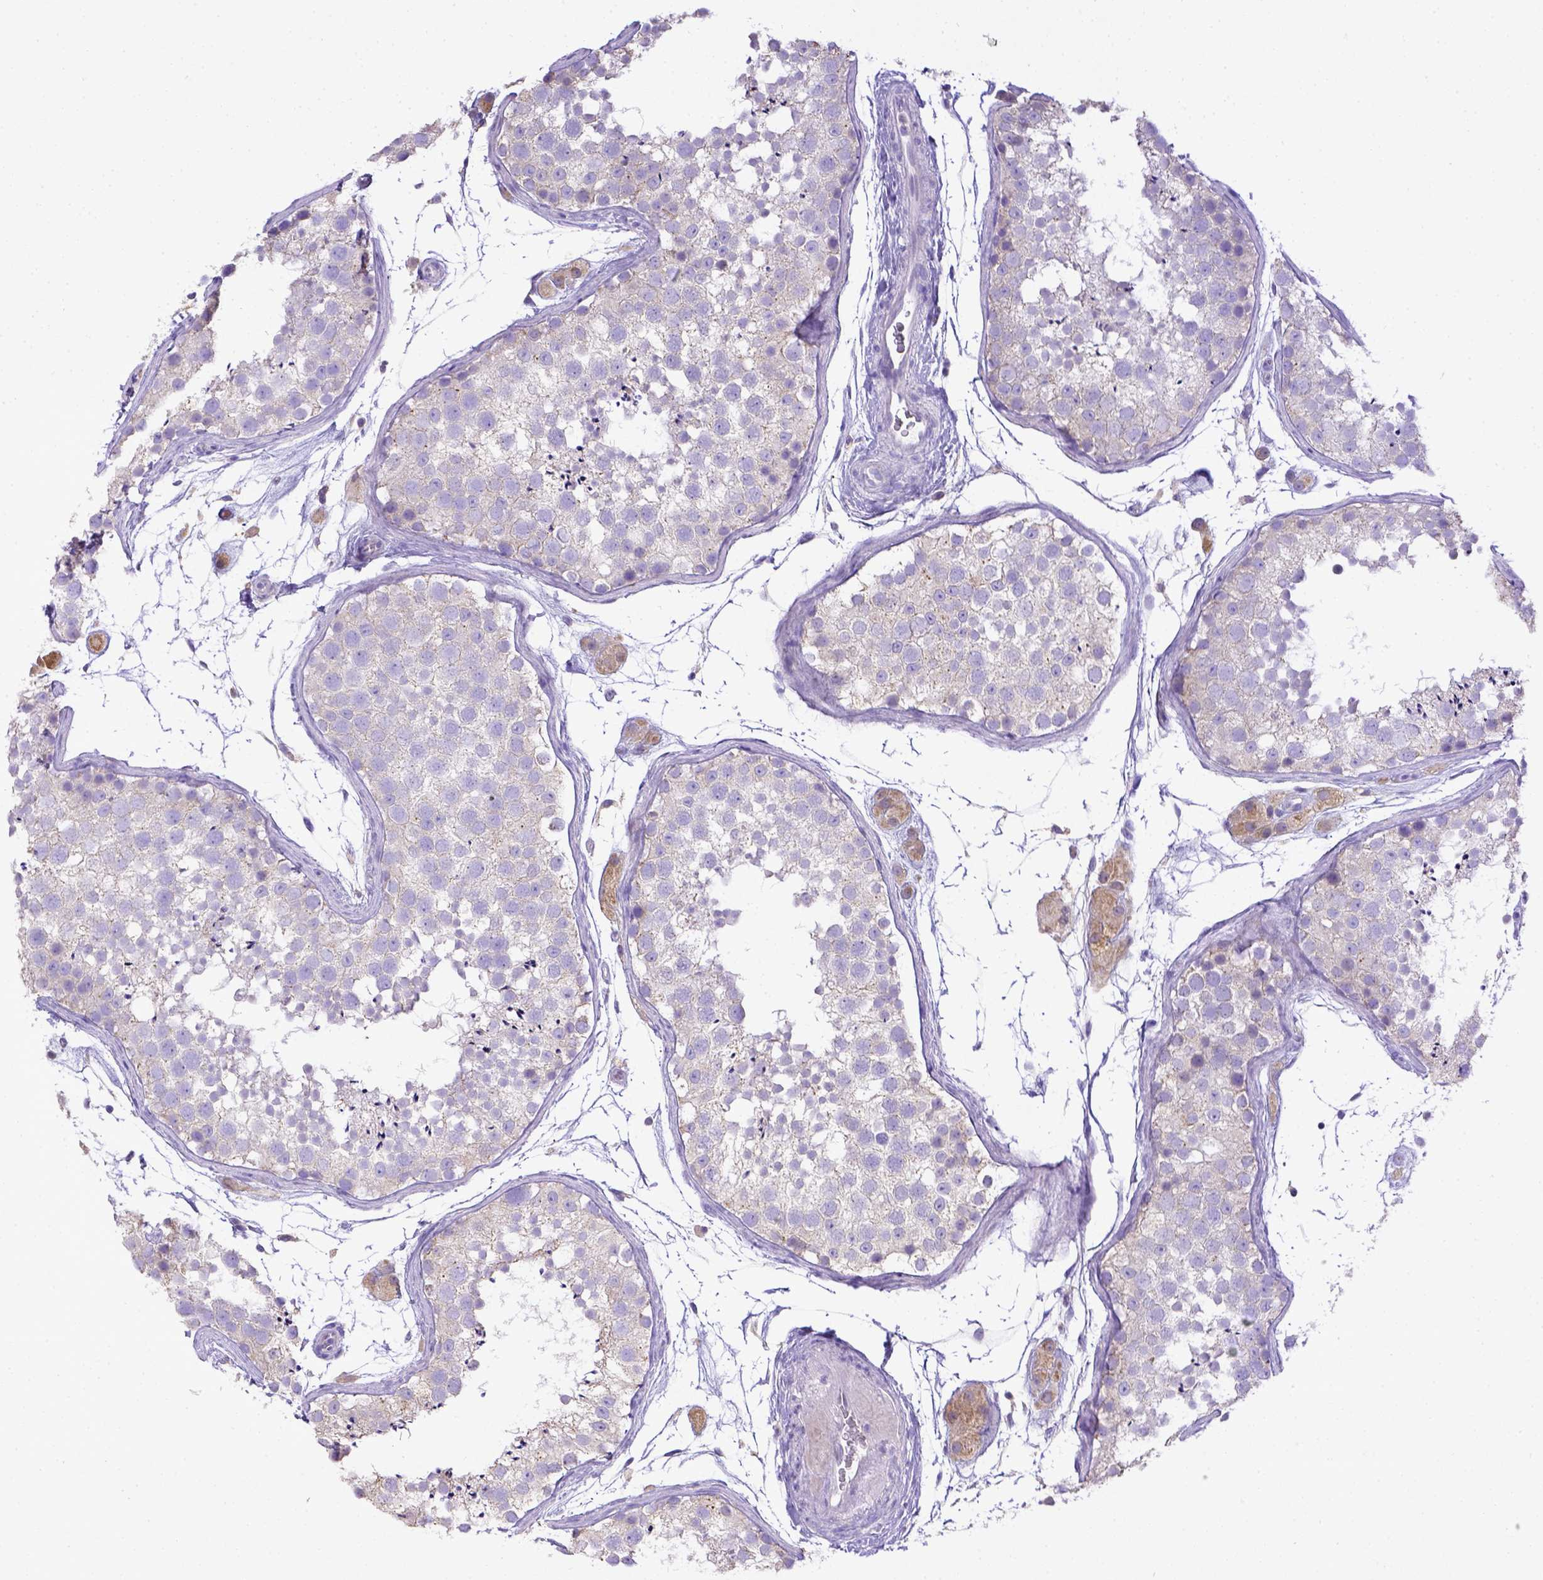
{"staining": {"intensity": "negative", "quantity": "none", "location": "none"}, "tissue": "testis", "cell_type": "Cells in seminiferous ducts", "image_type": "normal", "snomed": [{"axis": "morphology", "description": "Normal tissue, NOS"}, {"axis": "topography", "description": "Testis"}], "caption": "Immunohistochemical staining of unremarkable human testis exhibits no significant expression in cells in seminiferous ducts.", "gene": "CD40", "patient": {"sex": "male", "age": 41}}